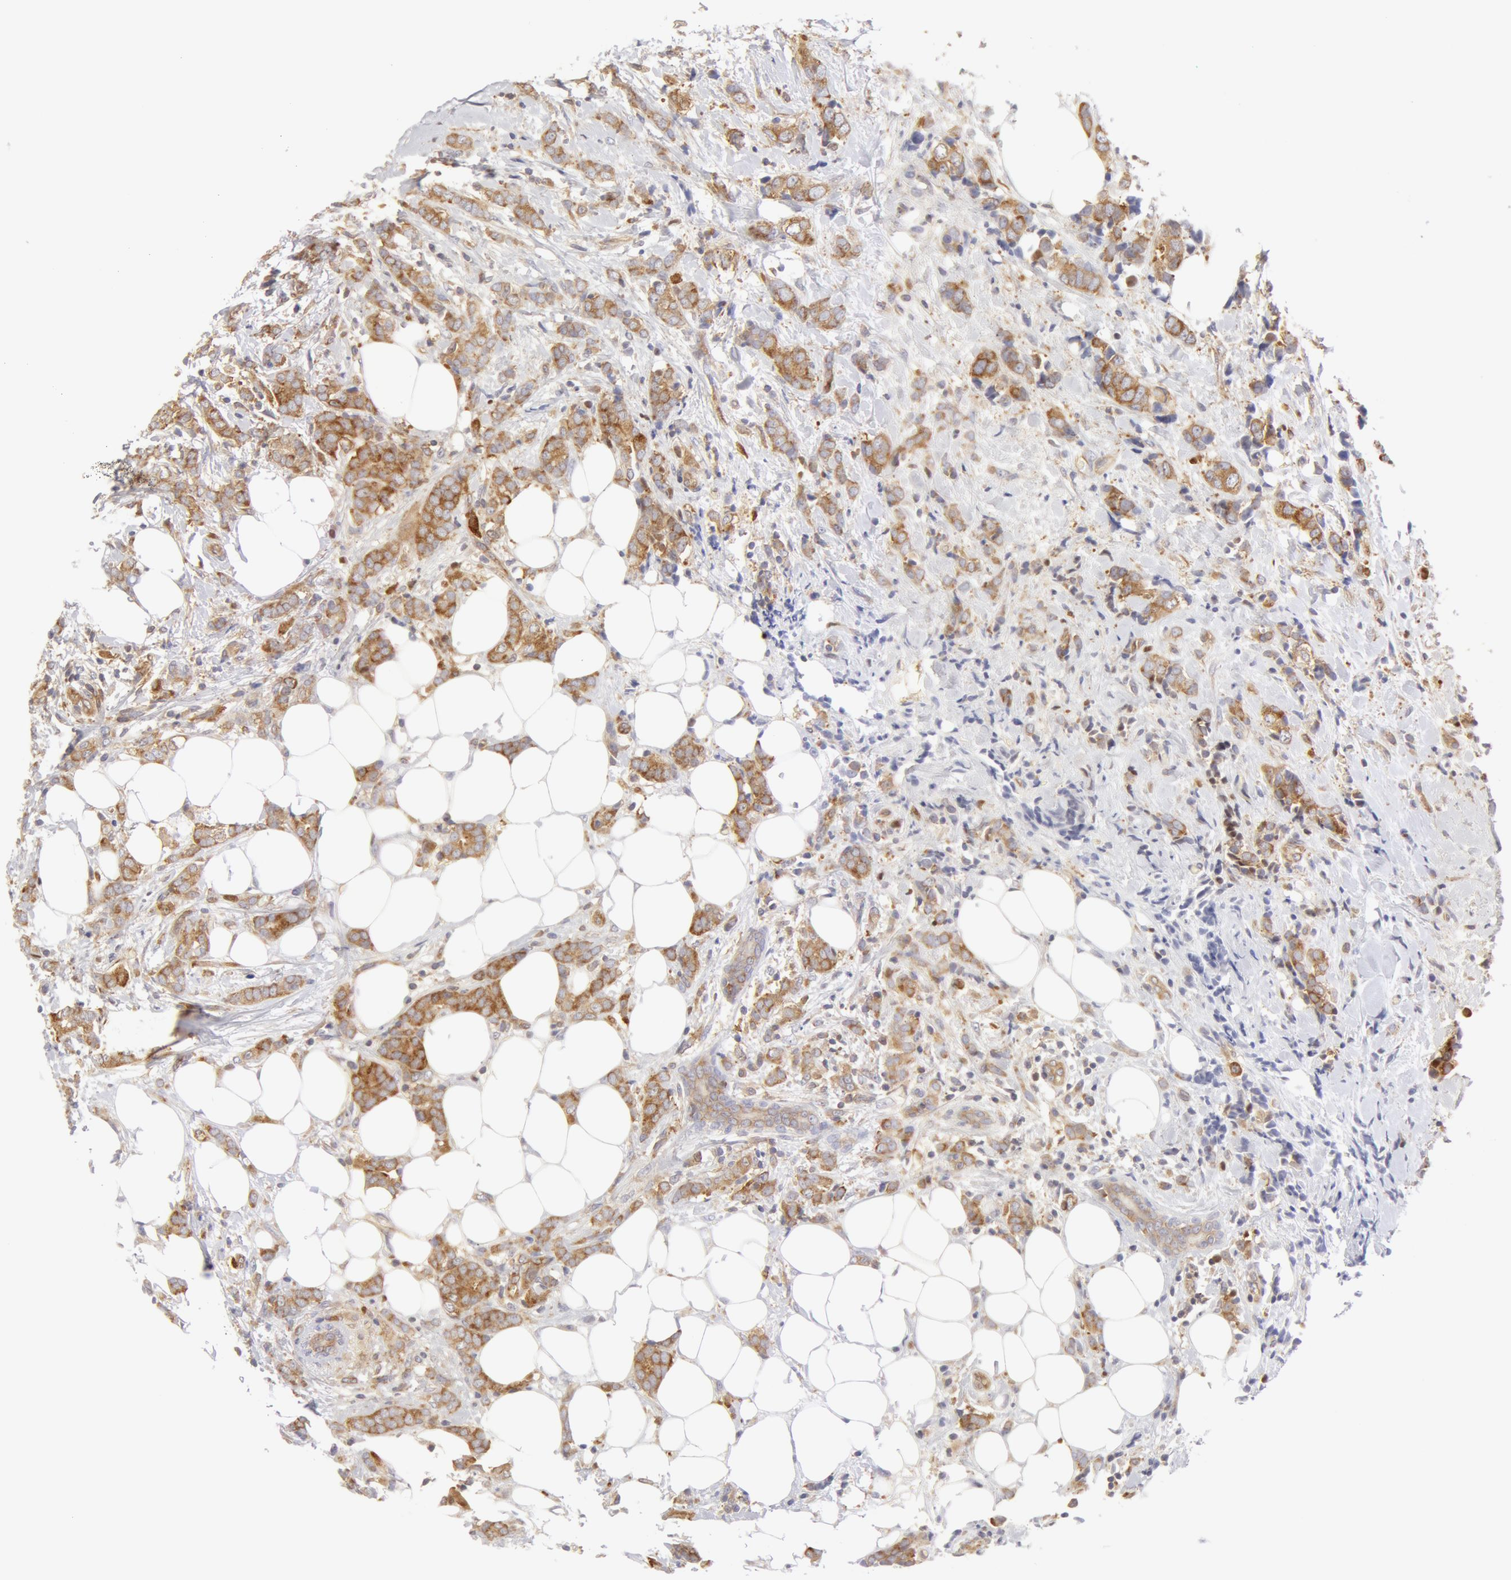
{"staining": {"intensity": "weak", "quantity": ">75%", "location": "cytoplasmic/membranous"}, "tissue": "breast cancer", "cell_type": "Tumor cells", "image_type": "cancer", "snomed": [{"axis": "morphology", "description": "Duct carcinoma"}, {"axis": "topography", "description": "Breast"}], "caption": "DAB immunohistochemical staining of human breast invasive ductal carcinoma reveals weak cytoplasmic/membranous protein expression in about >75% of tumor cells. (IHC, brightfield microscopy, high magnification).", "gene": "DDX3Y", "patient": {"sex": "female", "age": 53}}